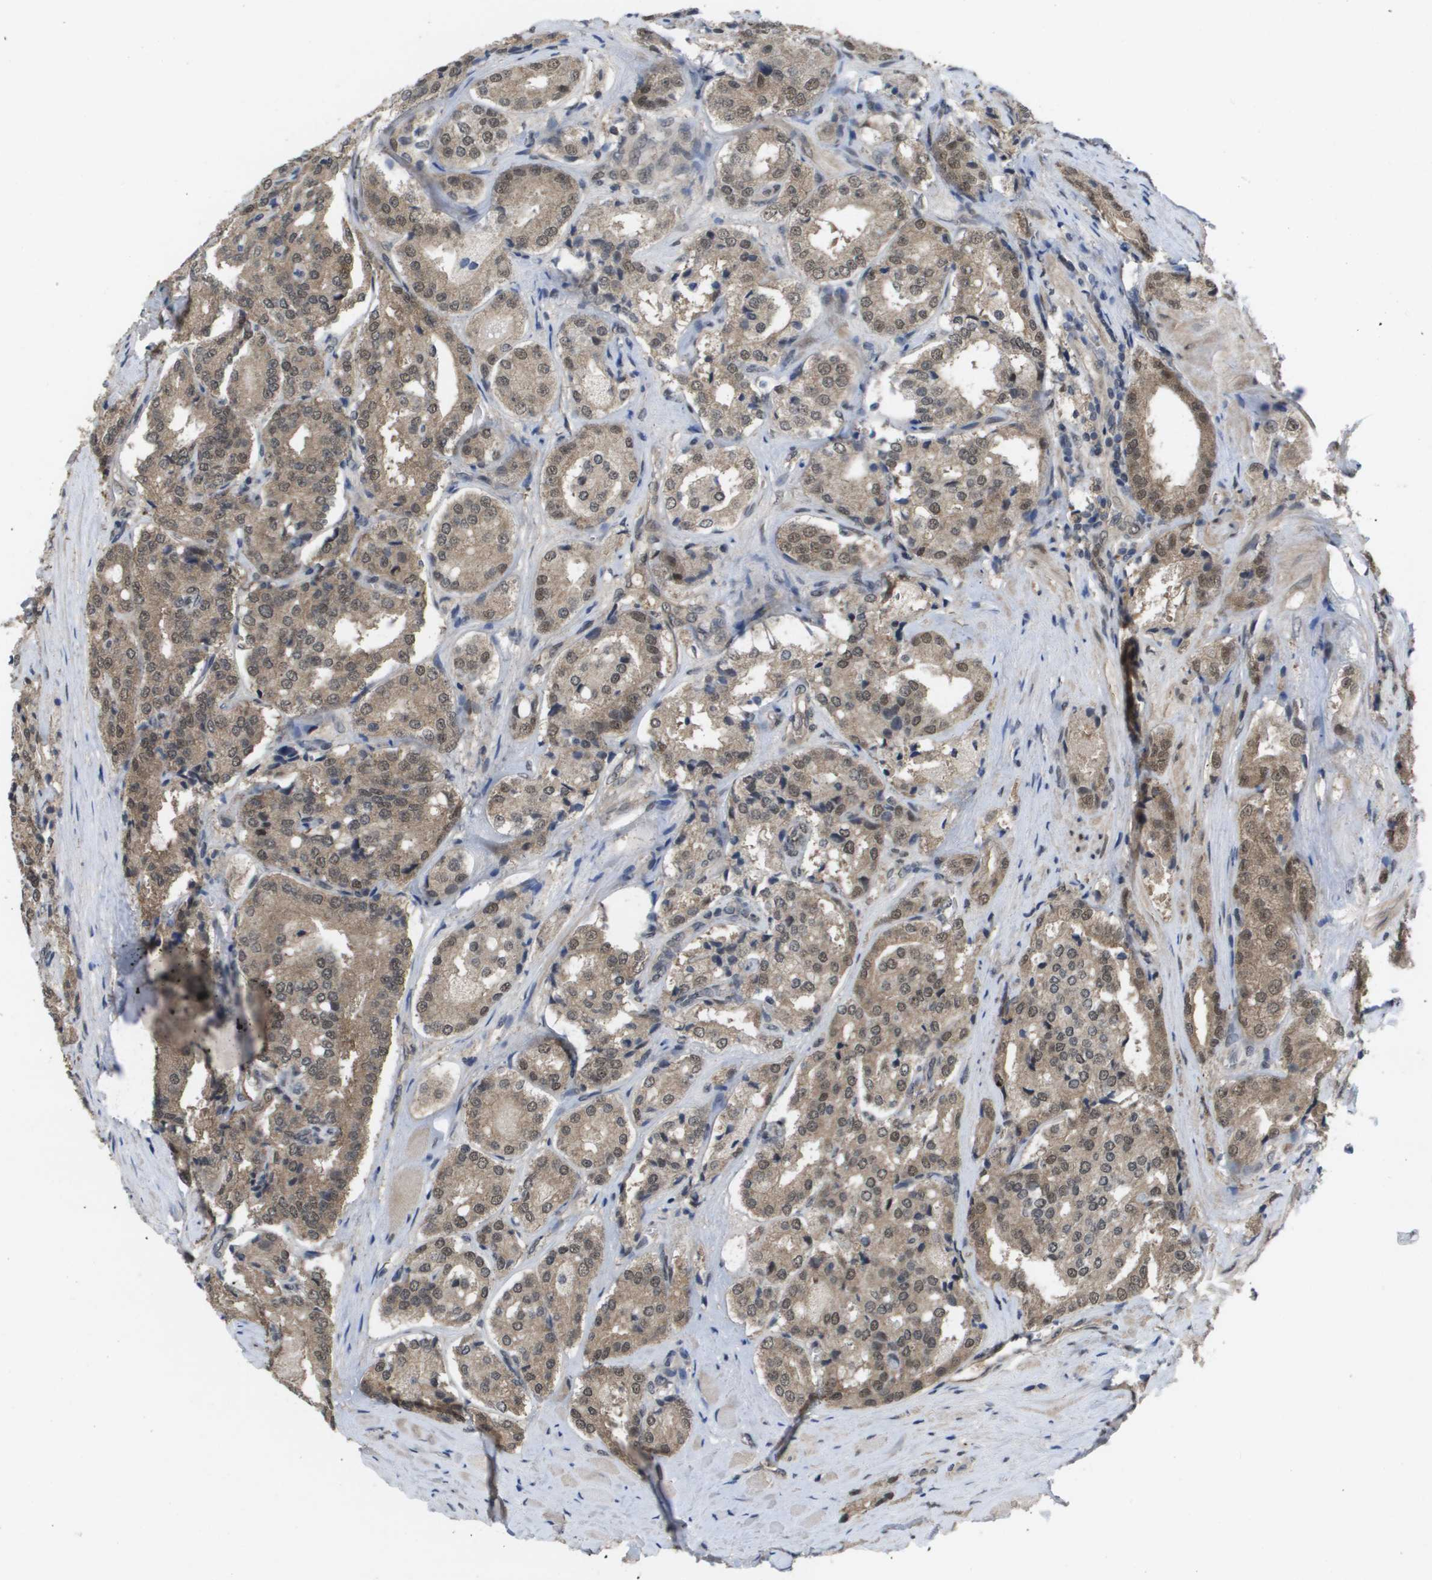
{"staining": {"intensity": "weak", "quantity": ">75%", "location": "cytoplasmic/membranous,nuclear"}, "tissue": "prostate cancer", "cell_type": "Tumor cells", "image_type": "cancer", "snomed": [{"axis": "morphology", "description": "Adenocarcinoma, High grade"}, {"axis": "topography", "description": "Prostate"}], "caption": "Immunohistochemistry of prostate cancer reveals low levels of weak cytoplasmic/membranous and nuclear positivity in about >75% of tumor cells.", "gene": "AMBRA1", "patient": {"sex": "male", "age": 65}}